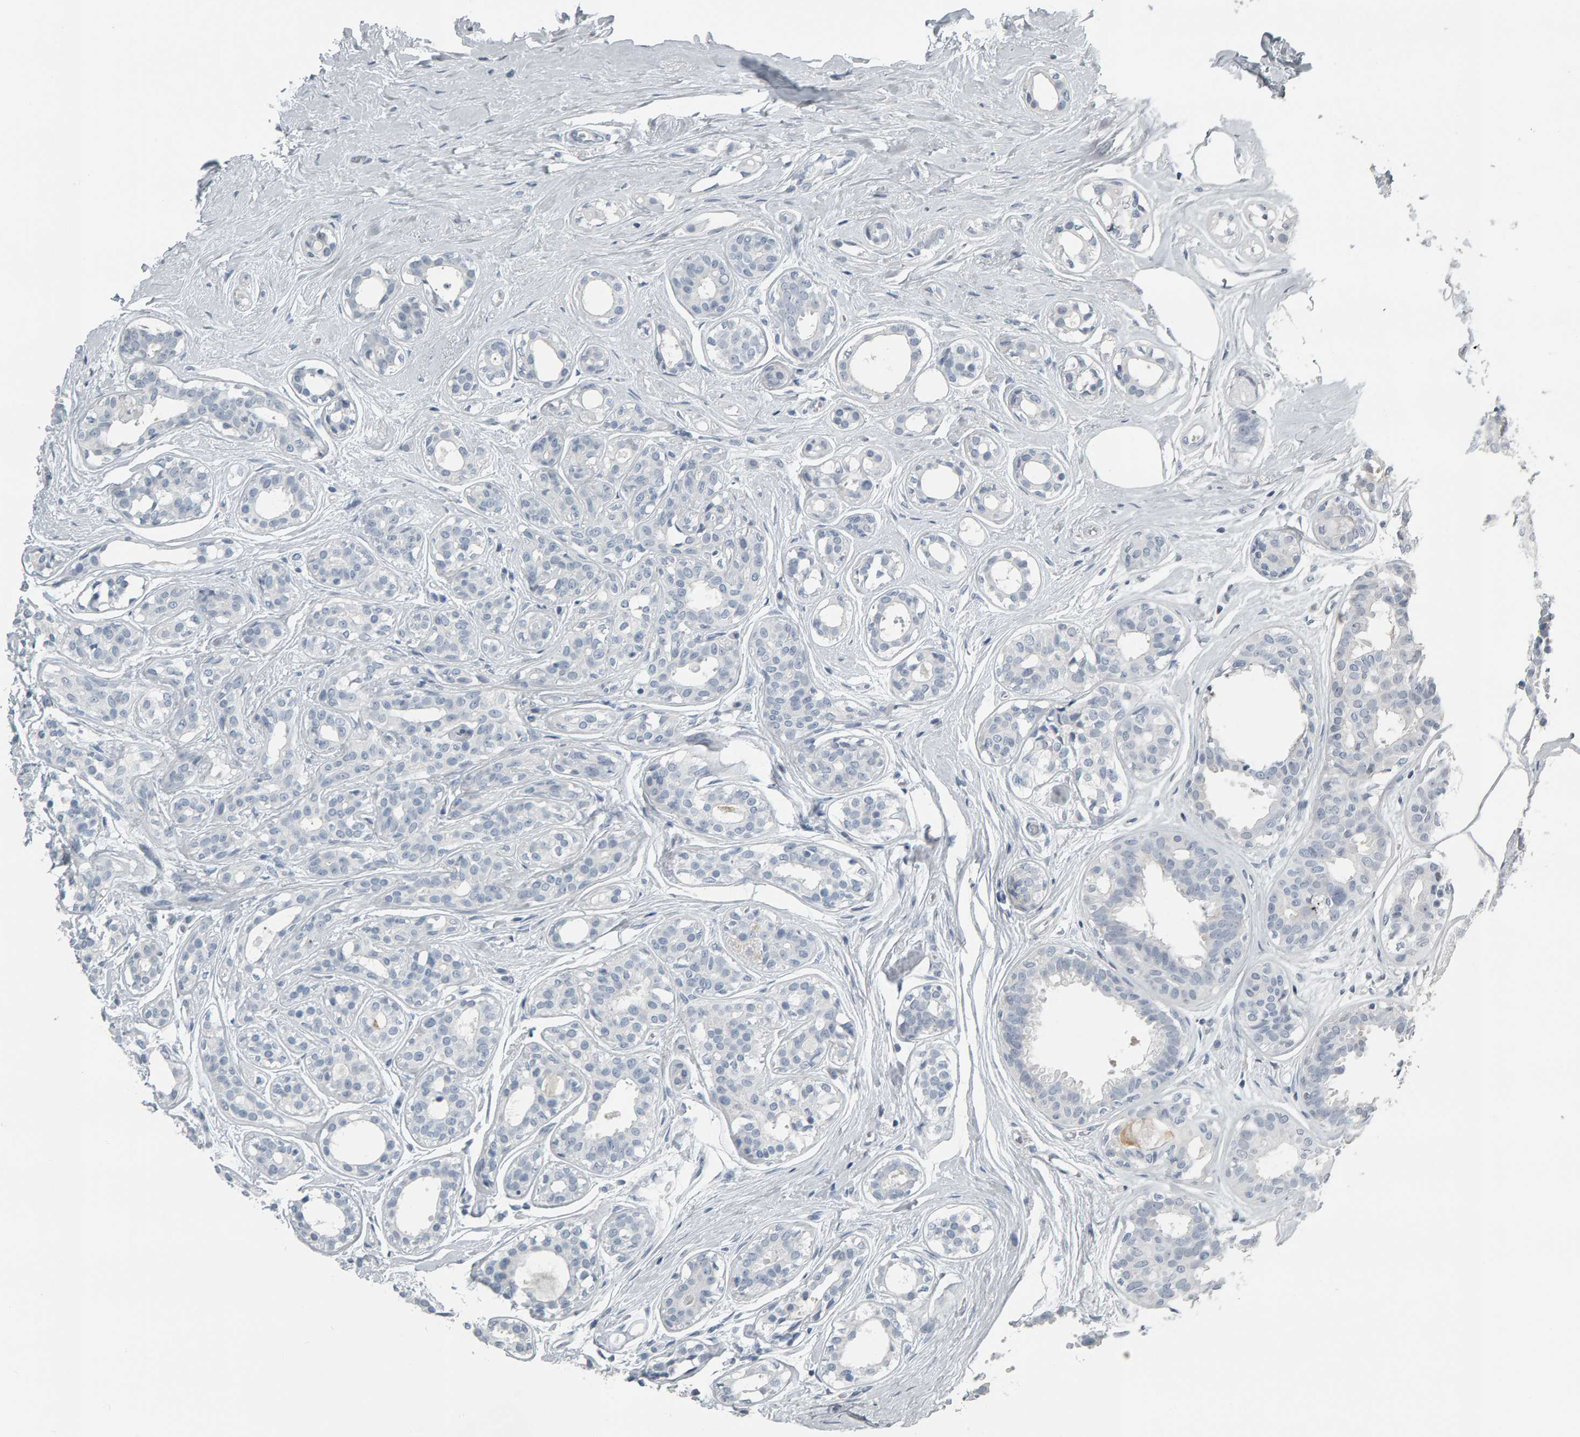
{"staining": {"intensity": "negative", "quantity": "none", "location": "none"}, "tissue": "breast cancer", "cell_type": "Tumor cells", "image_type": "cancer", "snomed": [{"axis": "morphology", "description": "Duct carcinoma"}, {"axis": "topography", "description": "Breast"}], "caption": "Invasive ductal carcinoma (breast) was stained to show a protein in brown. There is no significant expression in tumor cells. (Stains: DAB (3,3'-diaminobenzidine) IHC with hematoxylin counter stain, Microscopy: brightfield microscopy at high magnification).", "gene": "PYY", "patient": {"sex": "female", "age": 55}}